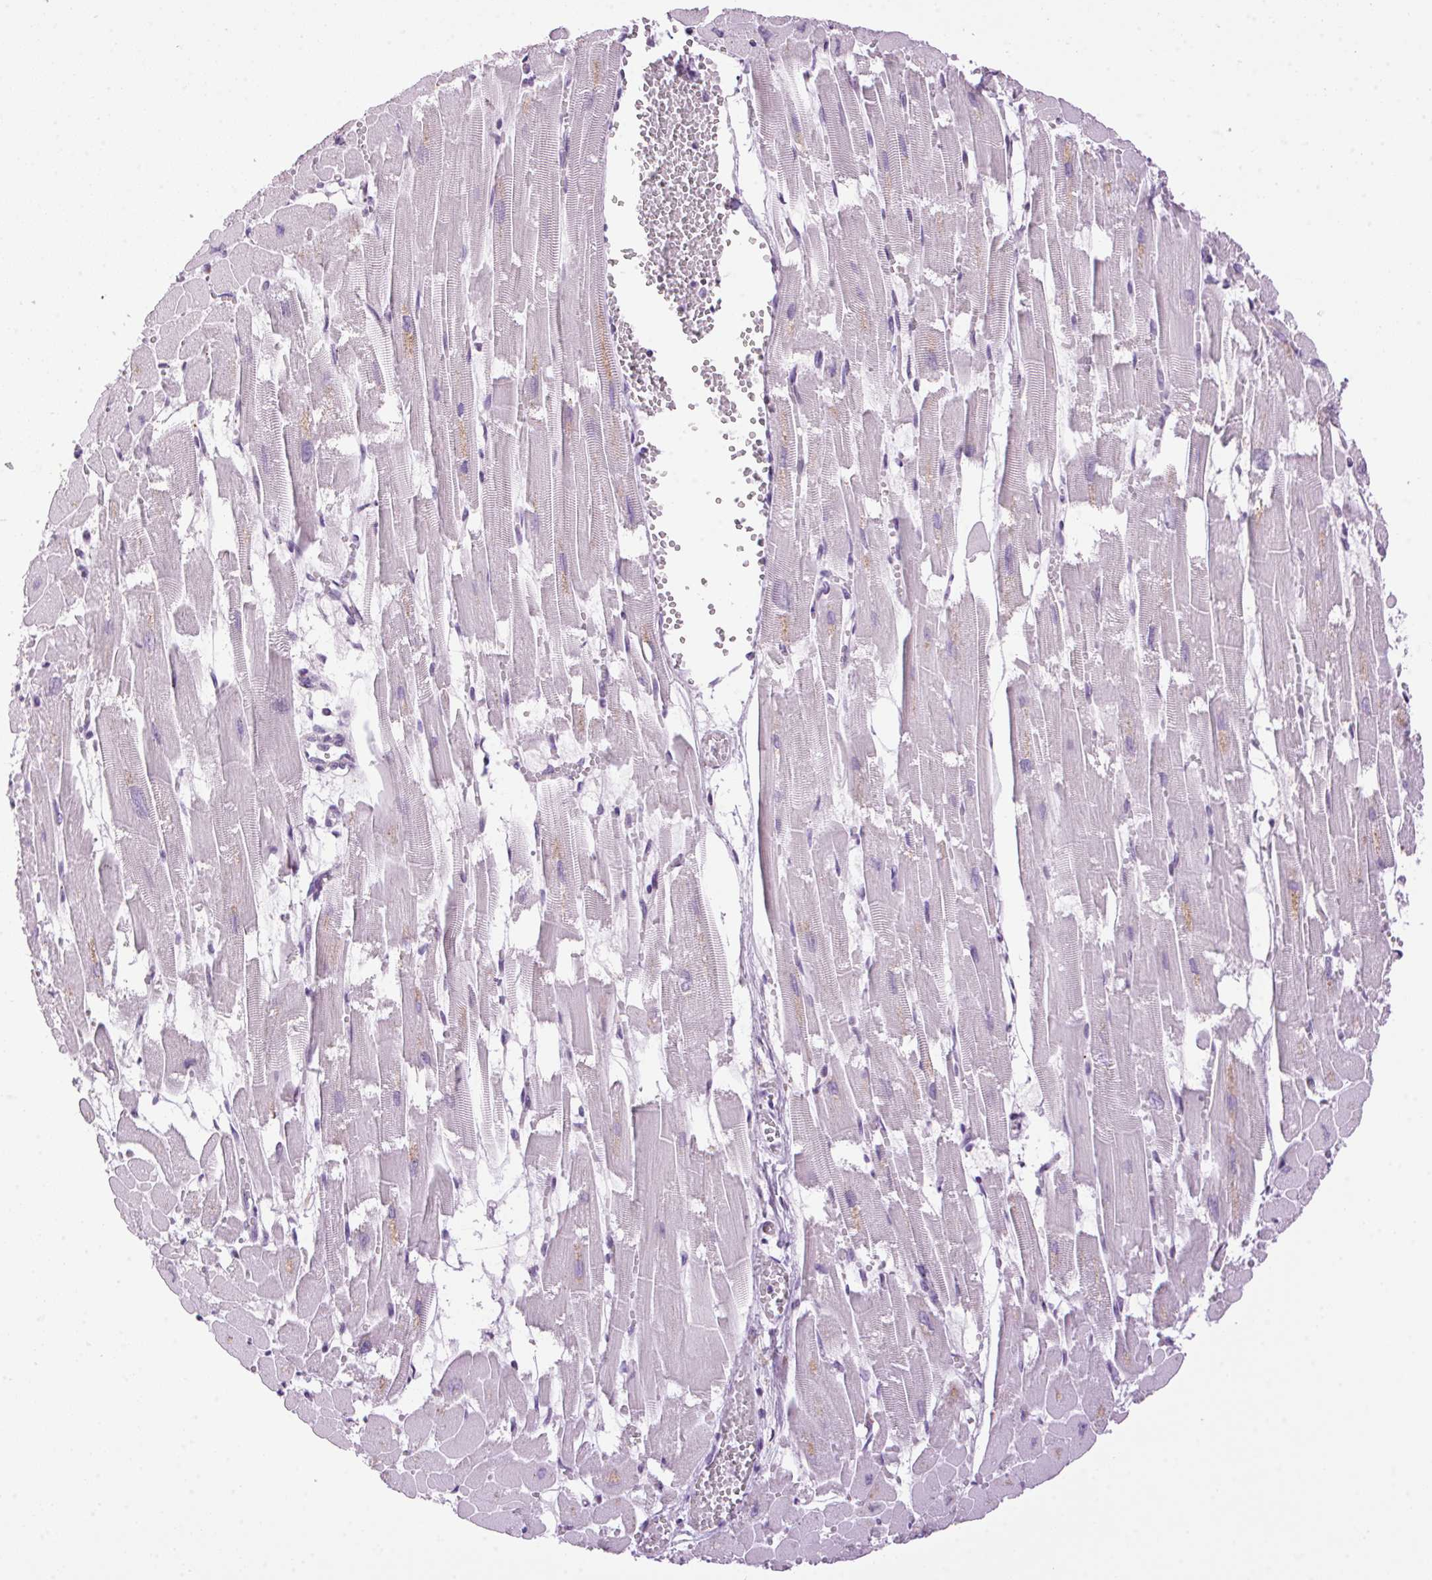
{"staining": {"intensity": "negative", "quantity": "none", "location": "none"}, "tissue": "heart muscle", "cell_type": "Cardiomyocytes", "image_type": "normal", "snomed": [{"axis": "morphology", "description": "Normal tissue, NOS"}, {"axis": "topography", "description": "Heart"}], "caption": "Immunohistochemical staining of benign heart muscle exhibits no significant expression in cardiomyocytes.", "gene": "TMEM88B", "patient": {"sex": "female", "age": 52}}